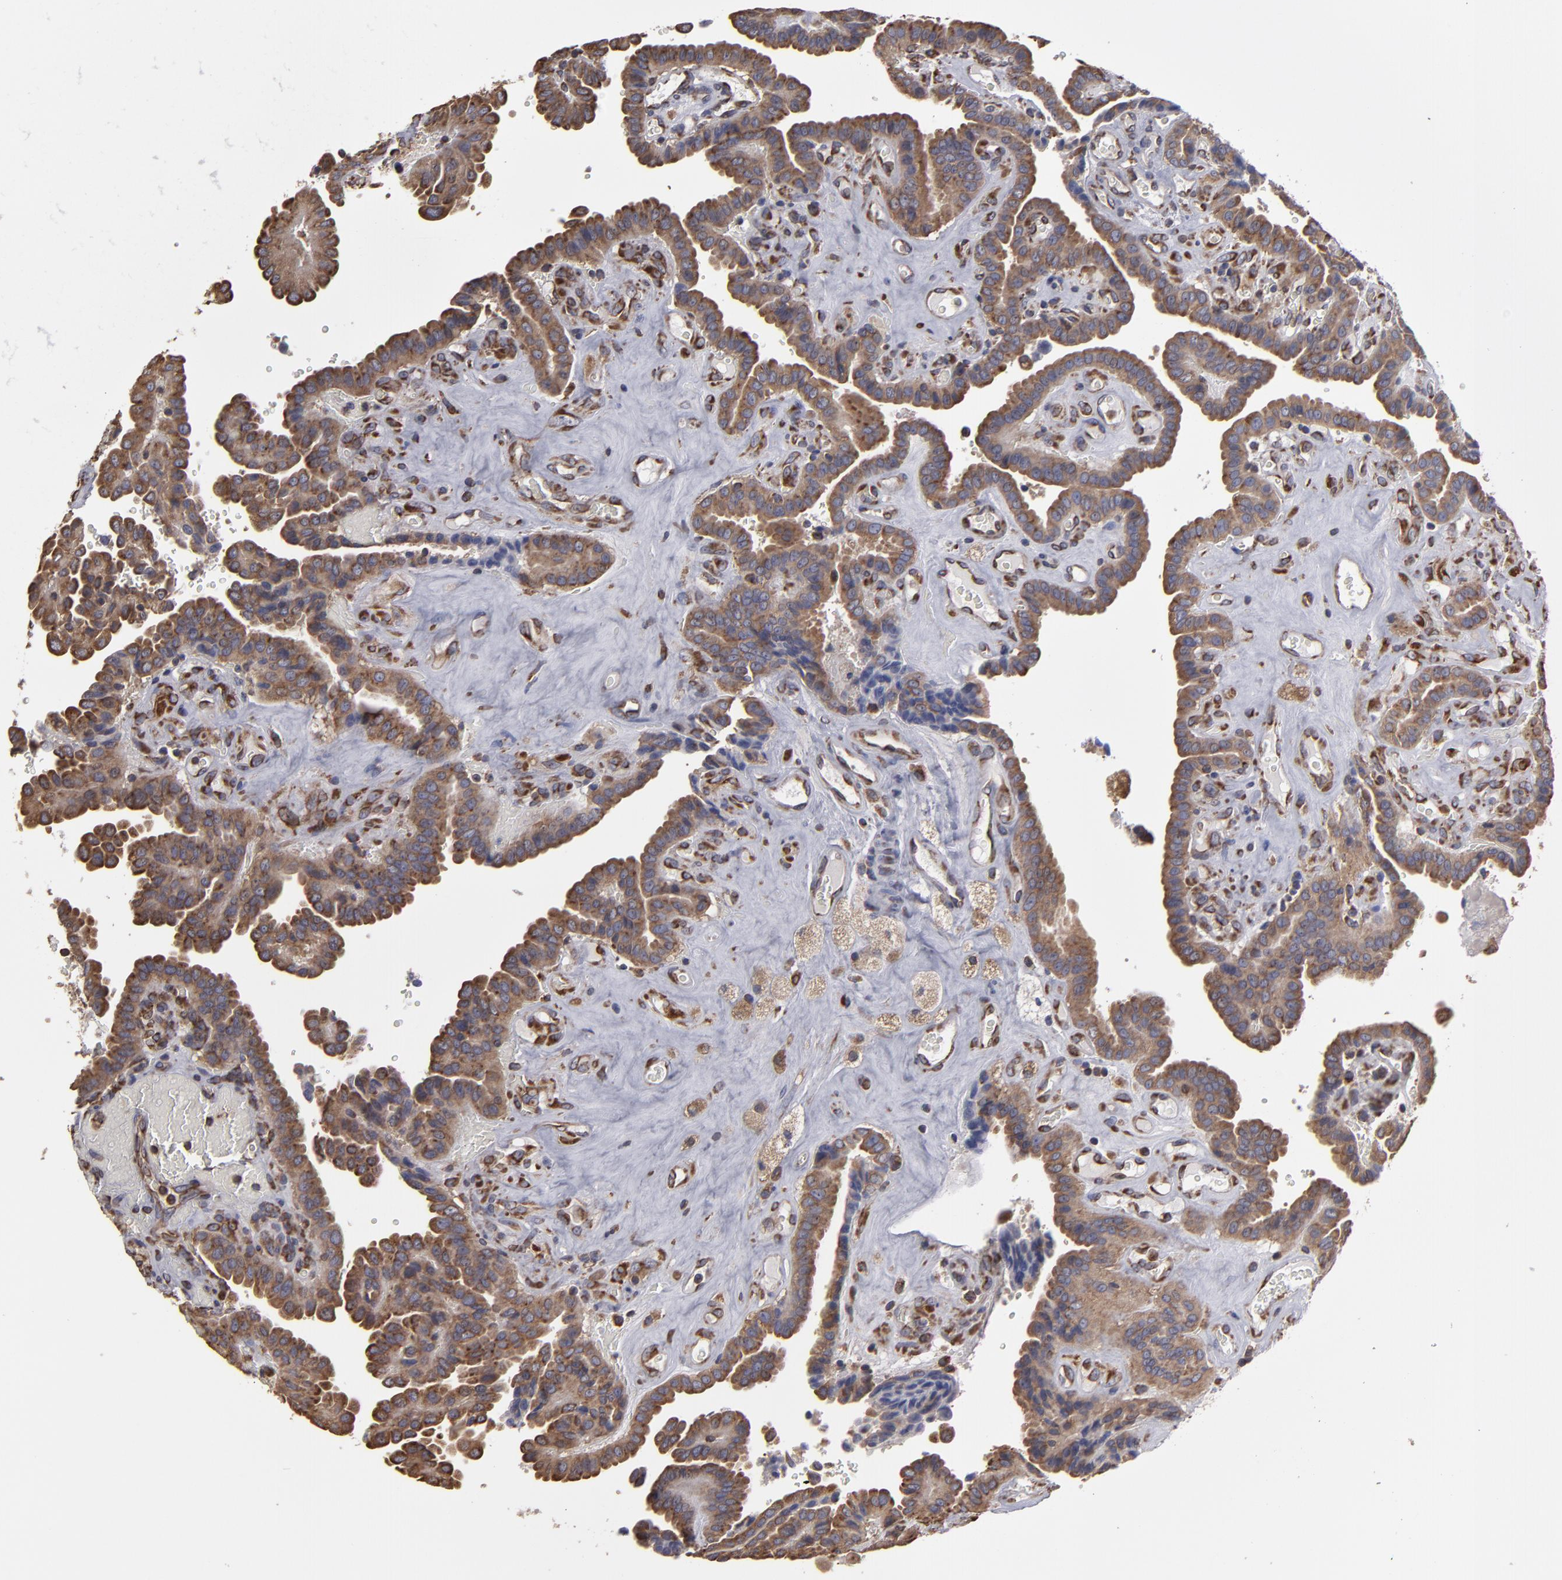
{"staining": {"intensity": "moderate", "quantity": ">75%", "location": "cytoplasmic/membranous"}, "tissue": "thyroid cancer", "cell_type": "Tumor cells", "image_type": "cancer", "snomed": [{"axis": "morphology", "description": "Papillary adenocarcinoma, NOS"}, {"axis": "topography", "description": "Thyroid gland"}], "caption": "Thyroid papillary adenocarcinoma was stained to show a protein in brown. There is medium levels of moderate cytoplasmic/membranous staining in approximately >75% of tumor cells.", "gene": "SND1", "patient": {"sex": "male", "age": 87}}